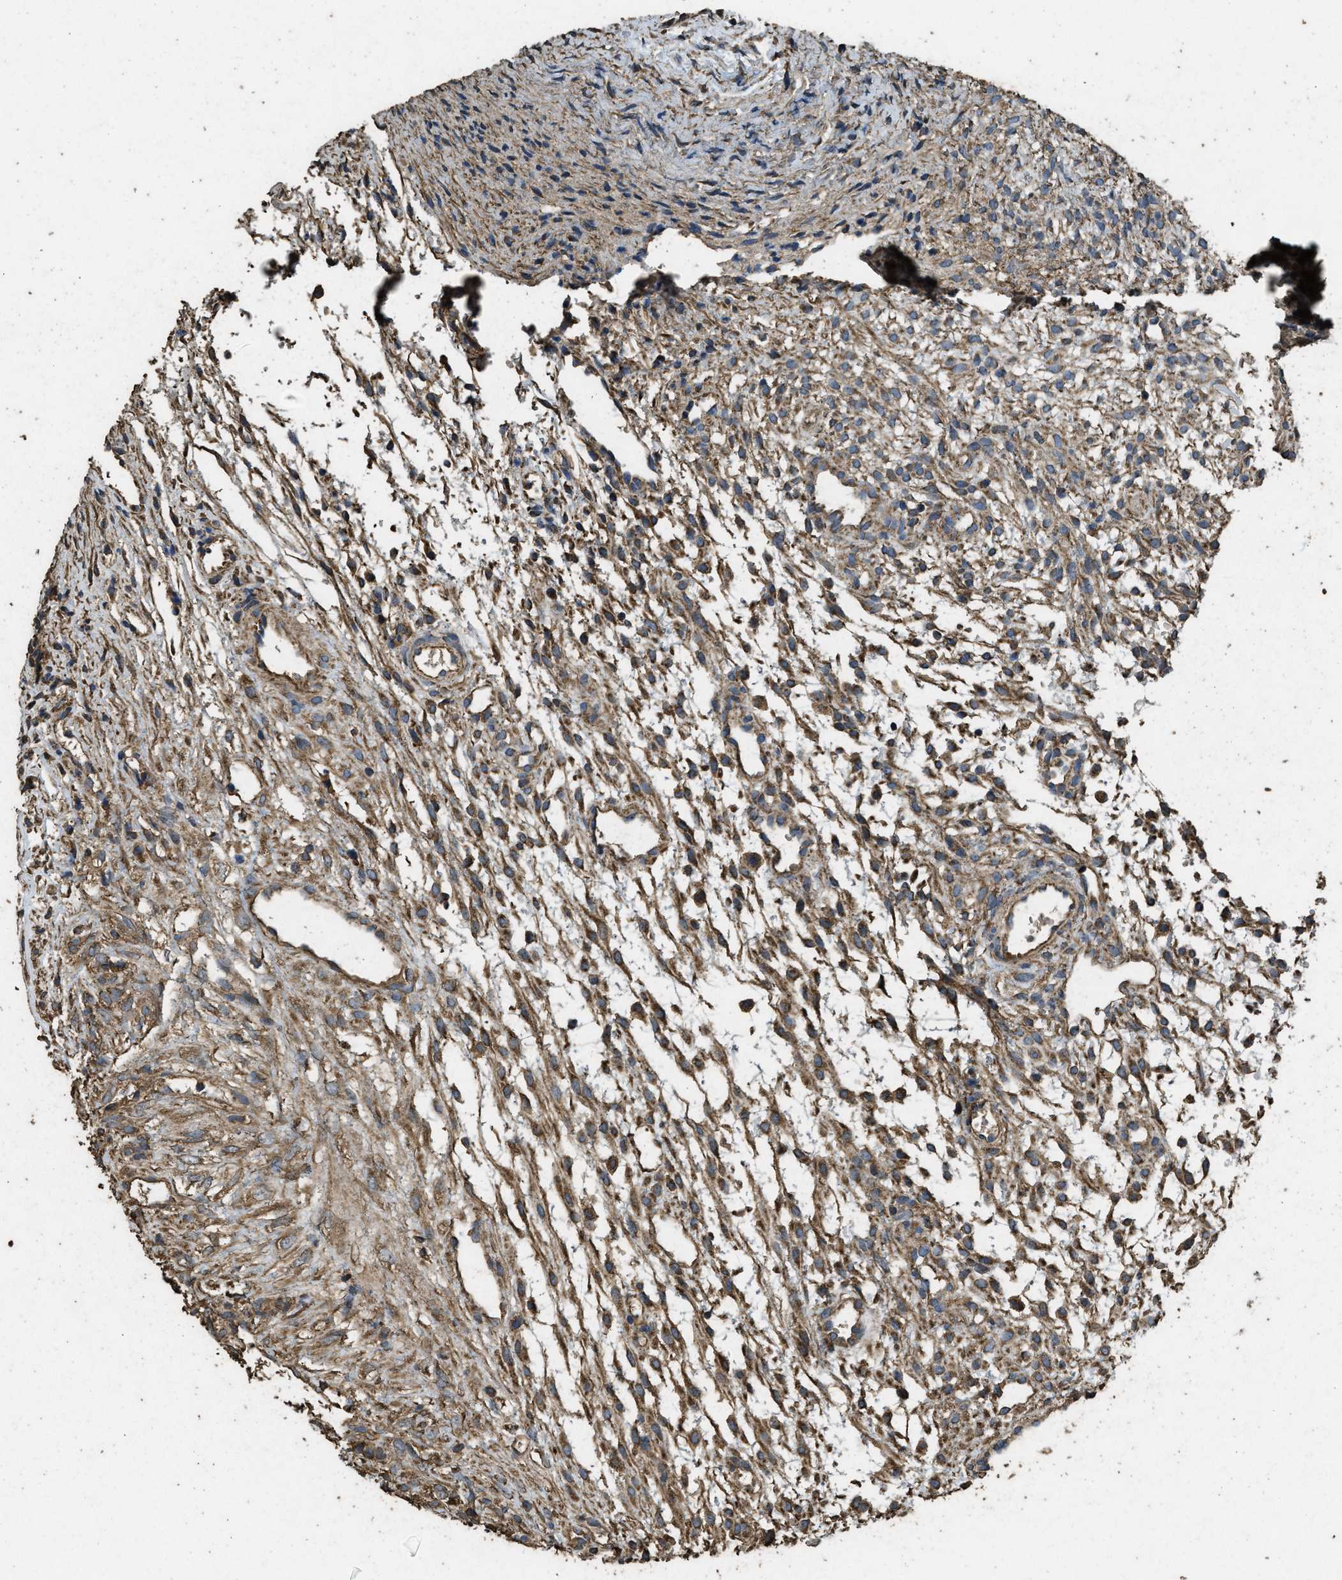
{"staining": {"intensity": "moderate", "quantity": ">75%", "location": "cytoplasmic/membranous"}, "tissue": "ovary", "cell_type": "Follicle cells", "image_type": "normal", "snomed": [{"axis": "morphology", "description": "Normal tissue, NOS"}, {"axis": "morphology", "description": "Cyst, NOS"}, {"axis": "topography", "description": "Ovary"}], "caption": "An IHC photomicrograph of normal tissue is shown. Protein staining in brown shows moderate cytoplasmic/membranous positivity in ovary within follicle cells. (DAB (3,3'-diaminobenzidine) IHC, brown staining for protein, blue staining for nuclei).", "gene": "CYRIA", "patient": {"sex": "female", "age": 18}}